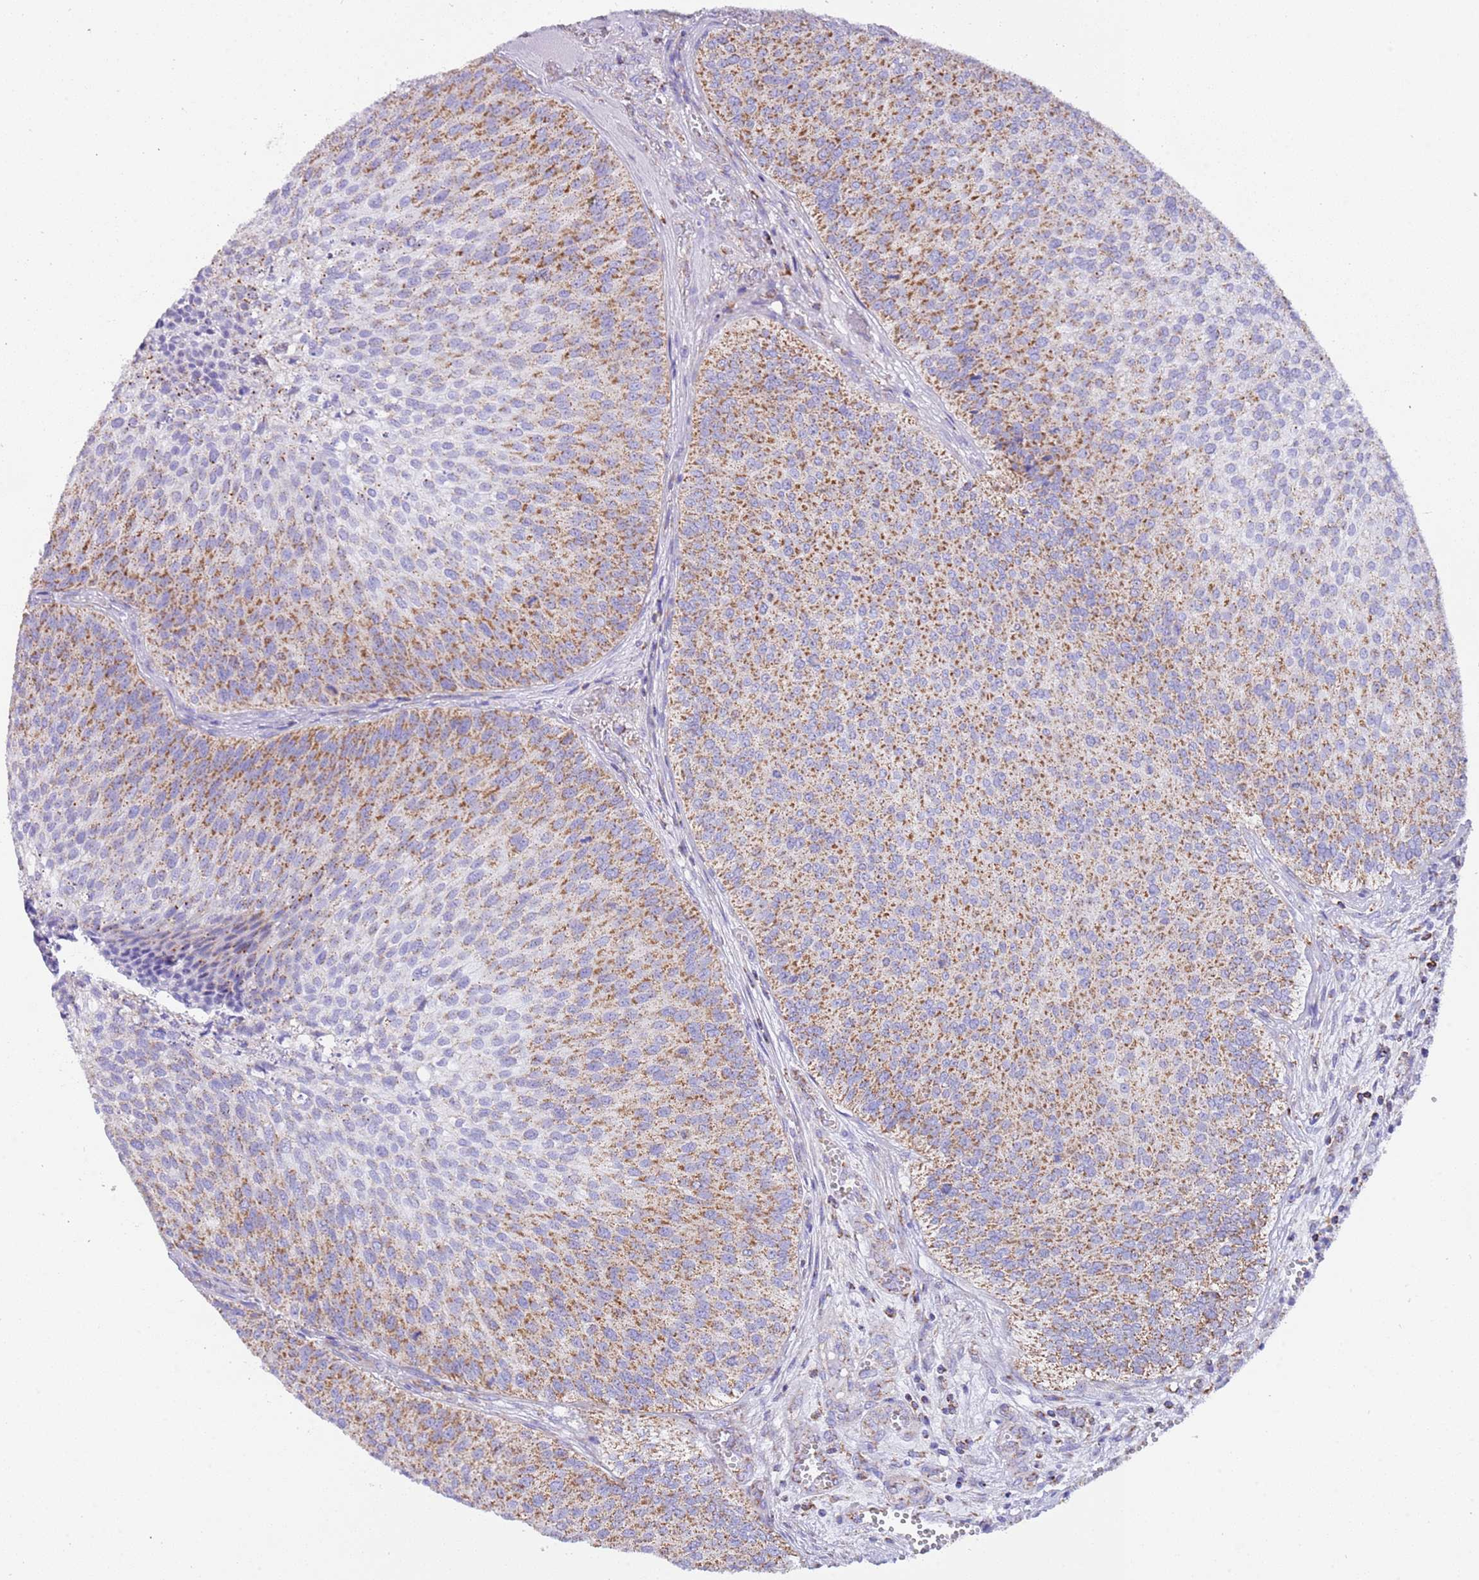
{"staining": {"intensity": "moderate", "quantity": ">75%", "location": "cytoplasmic/membranous"}, "tissue": "urothelial cancer", "cell_type": "Tumor cells", "image_type": "cancer", "snomed": [{"axis": "morphology", "description": "Urothelial carcinoma, Low grade"}, {"axis": "topography", "description": "Urinary bladder"}], "caption": "Human urothelial carcinoma (low-grade) stained for a protein (brown) exhibits moderate cytoplasmic/membranous positive expression in about >75% of tumor cells.", "gene": "SUCLG2", "patient": {"sex": "male", "age": 84}}